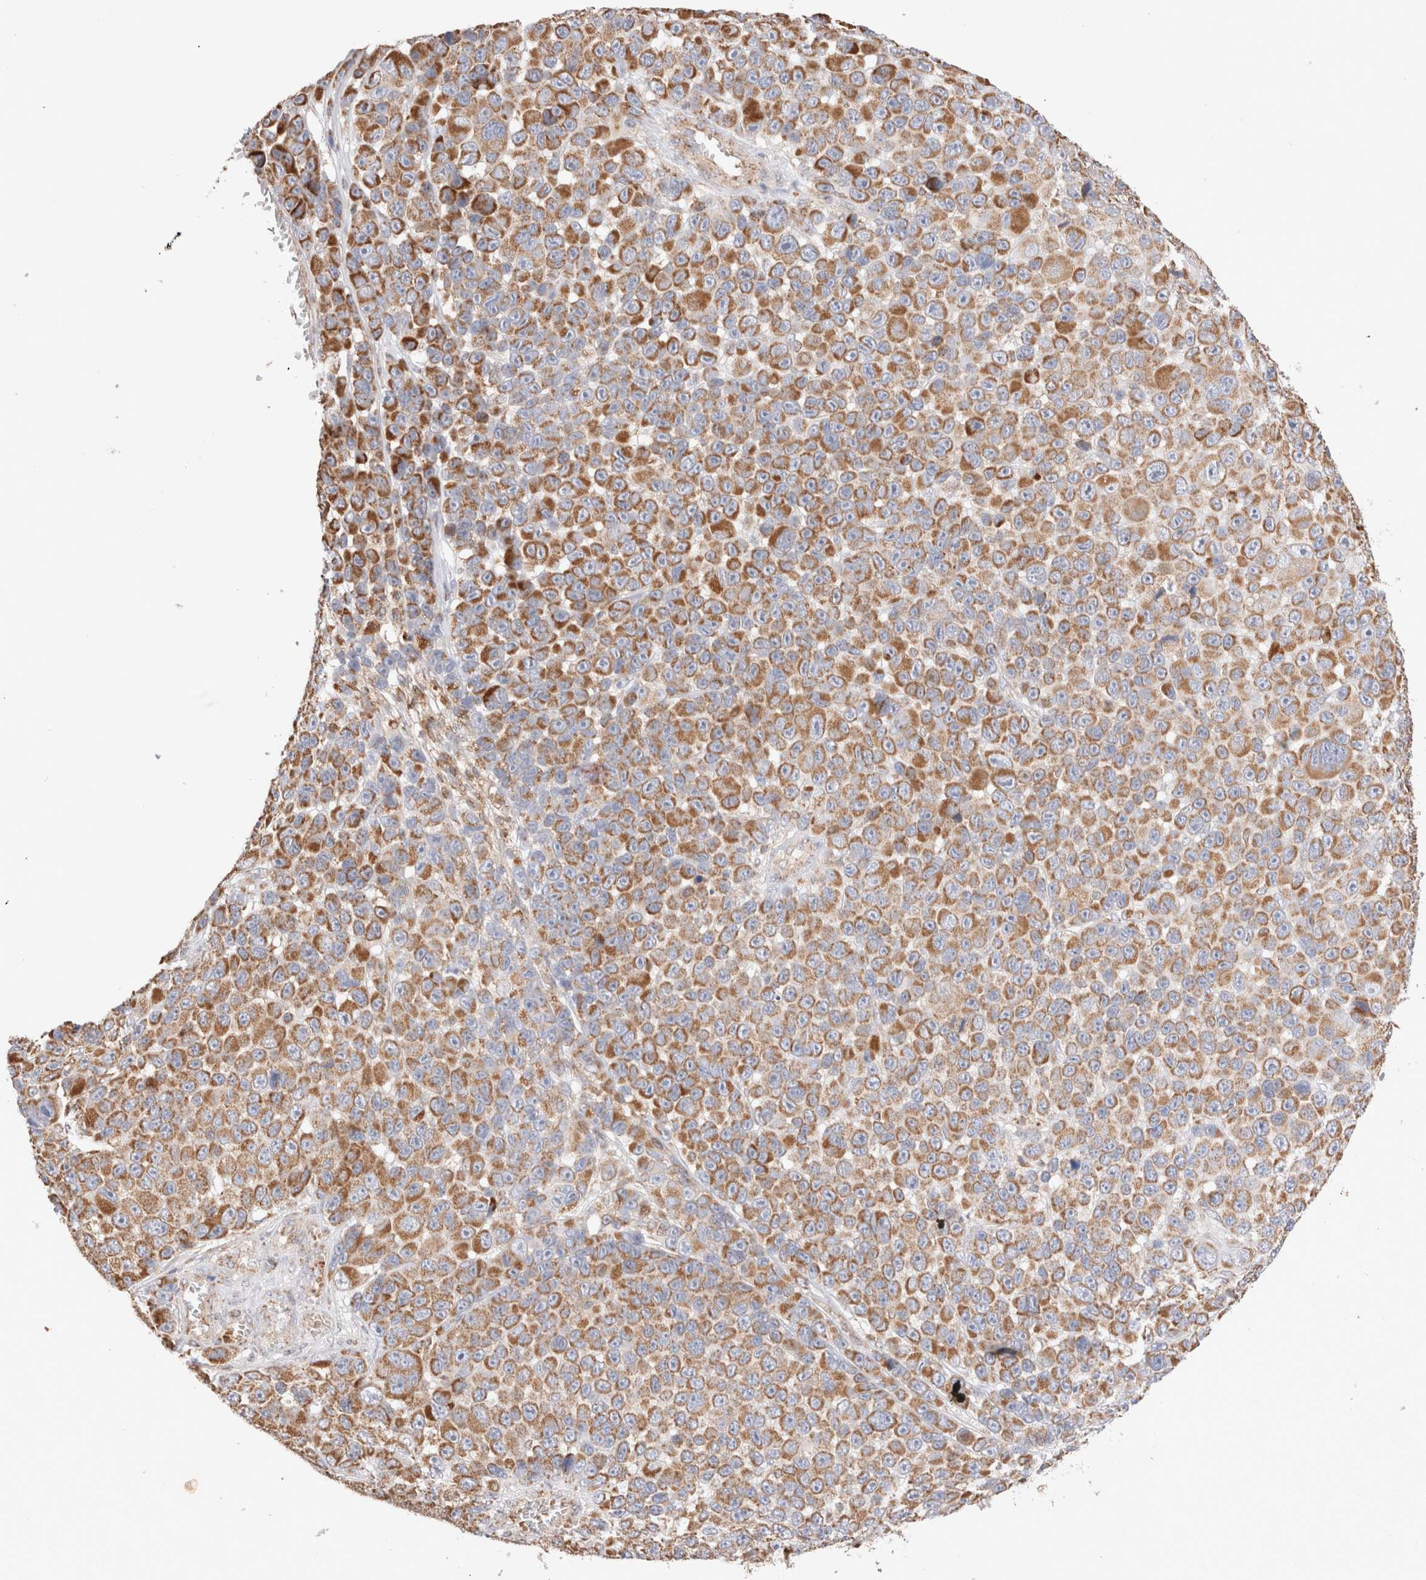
{"staining": {"intensity": "moderate", "quantity": ">75%", "location": "cytoplasmic/membranous"}, "tissue": "melanoma", "cell_type": "Tumor cells", "image_type": "cancer", "snomed": [{"axis": "morphology", "description": "Malignant melanoma, NOS"}, {"axis": "topography", "description": "Skin"}], "caption": "Immunohistochemical staining of human melanoma shows medium levels of moderate cytoplasmic/membranous protein staining in about >75% of tumor cells.", "gene": "TMPPE", "patient": {"sex": "male", "age": 53}}